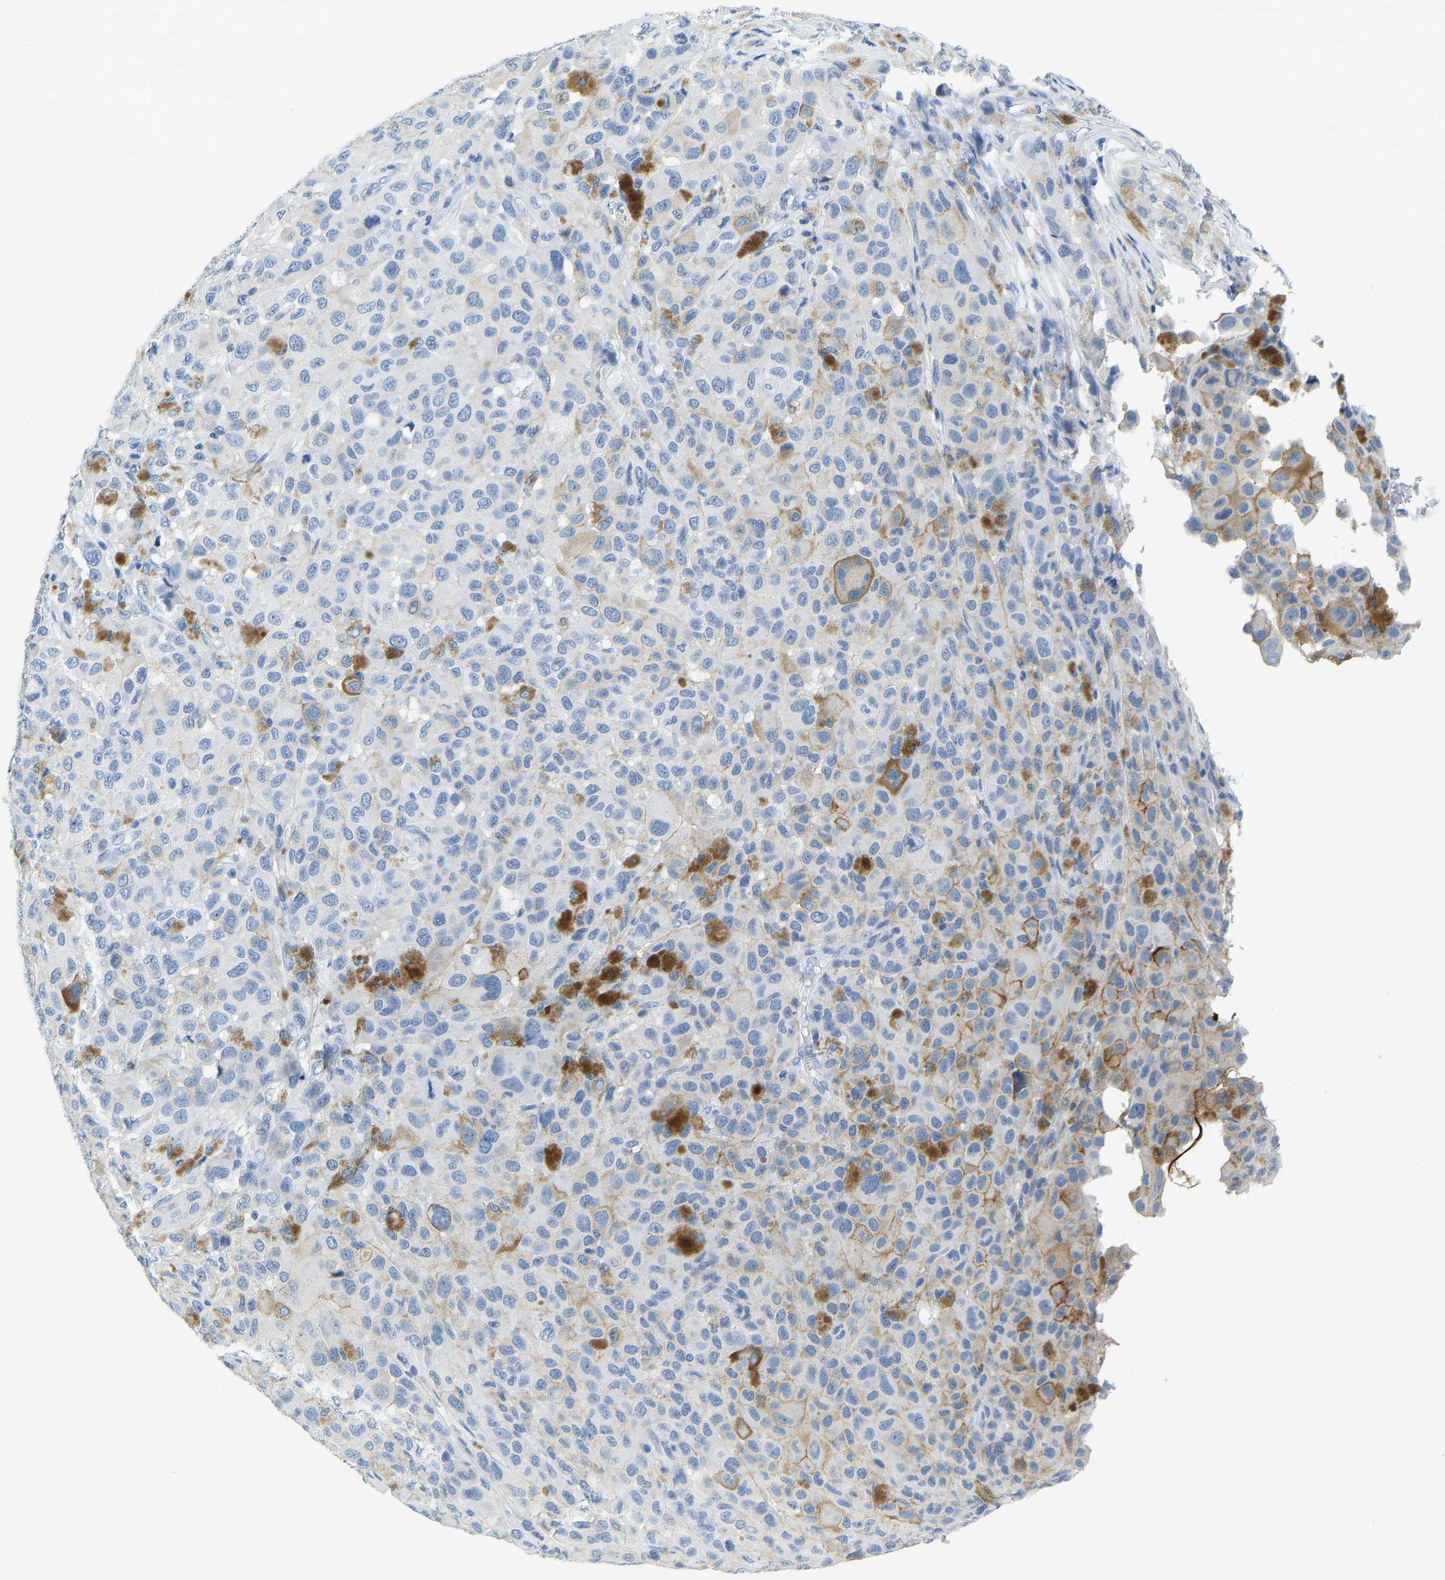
{"staining": {"intensity": "negative", "quantity": "none", "location": "none"}, "tissue": "melanoma", "cell_type": "Tumor cells", "image_type": "cancer", "snomed": [{"axis": "morphology", "description": "Malignant melanoma, NOS"}, {"axis": "topography", "description": "Skin"}], "caption": "Malignant melanoma stained for a protein using IHC shows no expression tumor cells.", "gene": "SERPINB3", "patient": {"sex": "male", "age": 96}}